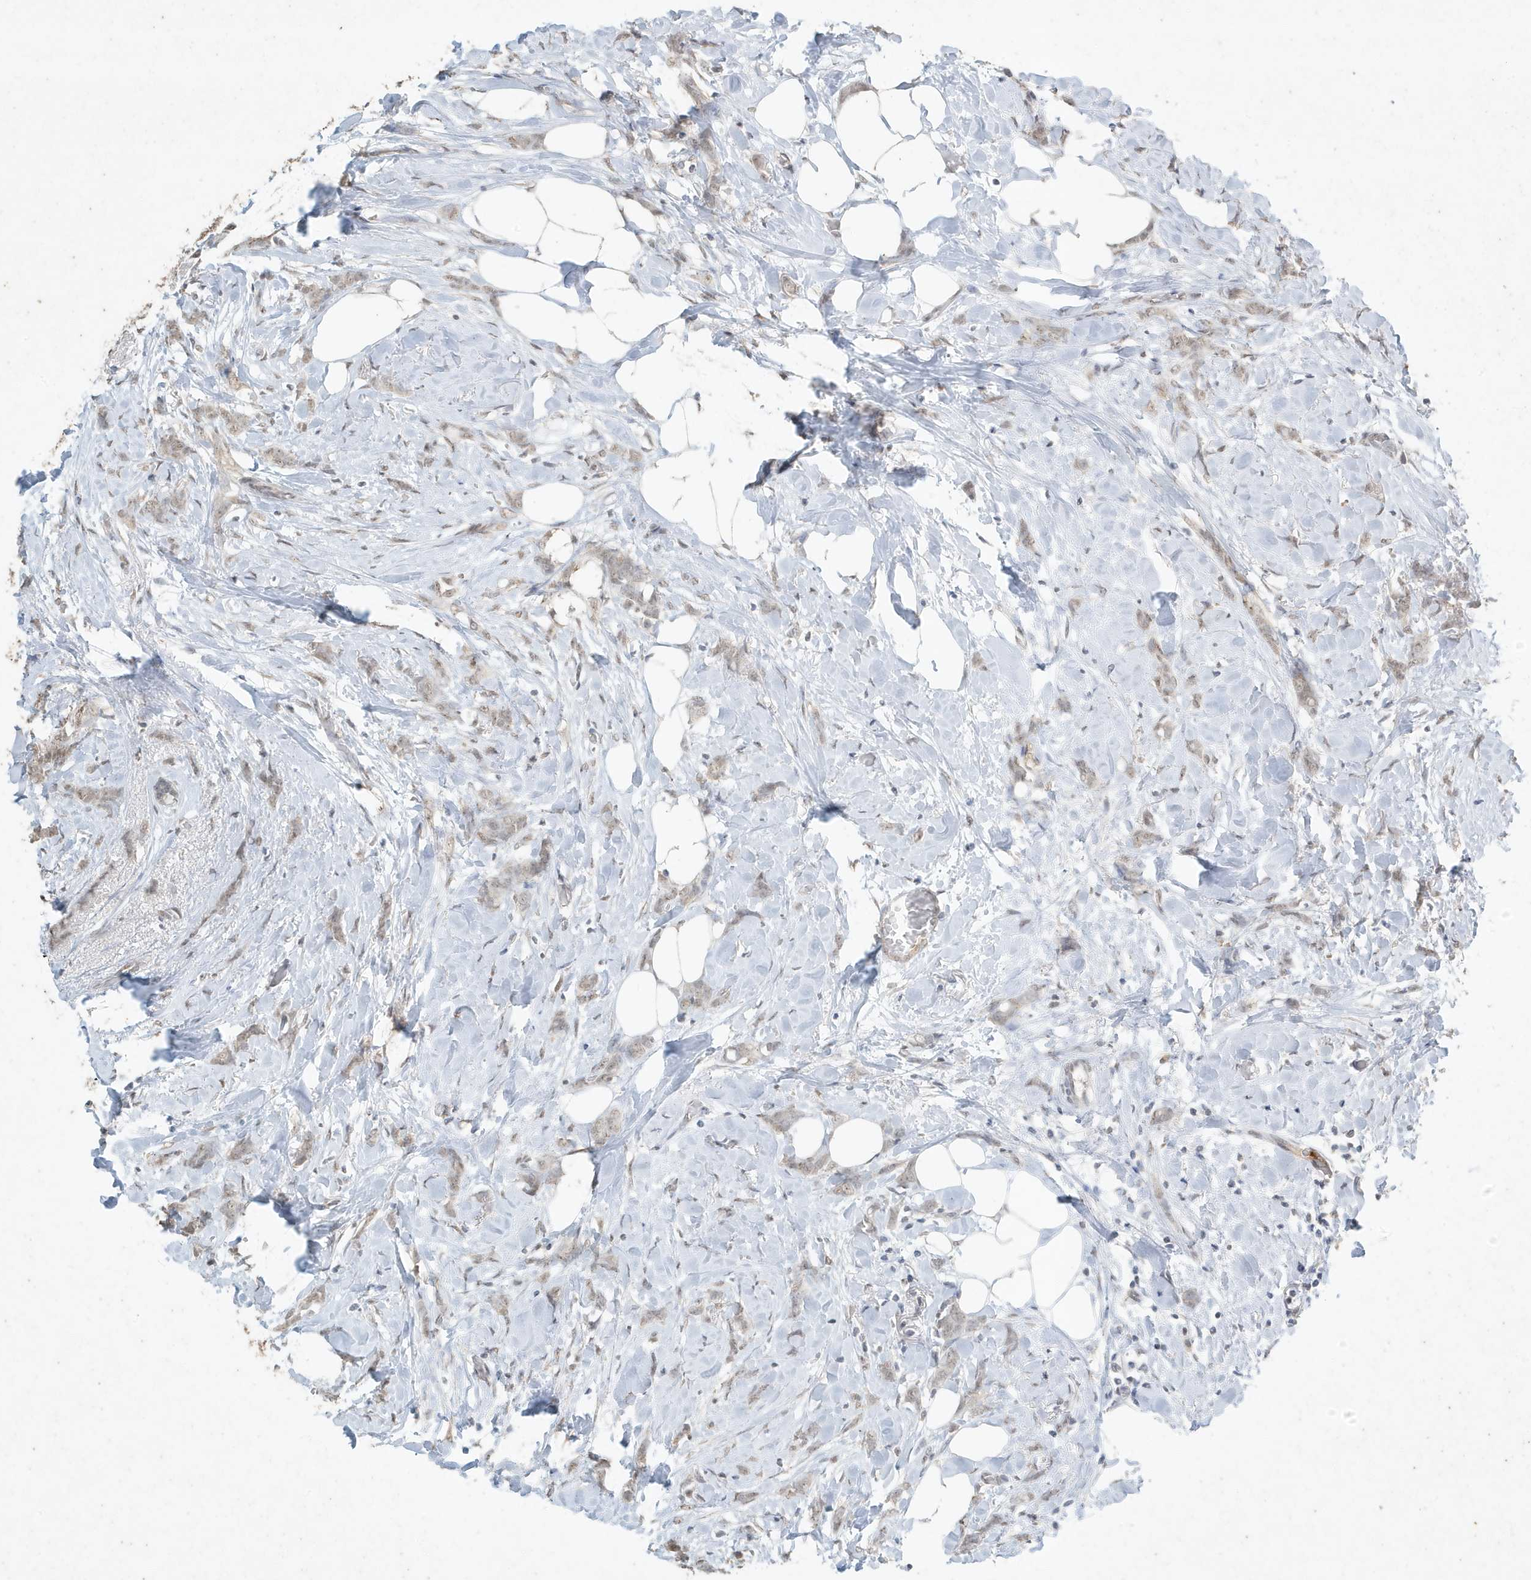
{"staining": {"intensity": "weak", "quantity": "25%-75%", "location": "nuclear"}, "tissue": "breast cancer", "cell_type": "Tumor cells", "image_type": "cancer", "snomed": [{"axis": "morphology", "description": "Lobular carcinoma, in situ"}, {"axis": "morphology", "description": "Lobular carcinoma"}, {"axis": "topography", "description": "Breast"}], "caption": "Brown immunohistochemical staining in human breast cancer (lobular carcinoma in situ) displays weak nuclear staining in about 25%-75% of tumor cells. Ihc stains the protein in brown and the nuclei are stained blue.", "gene": "DEFA1", "patient": {"sex": "female", "age": 41}}